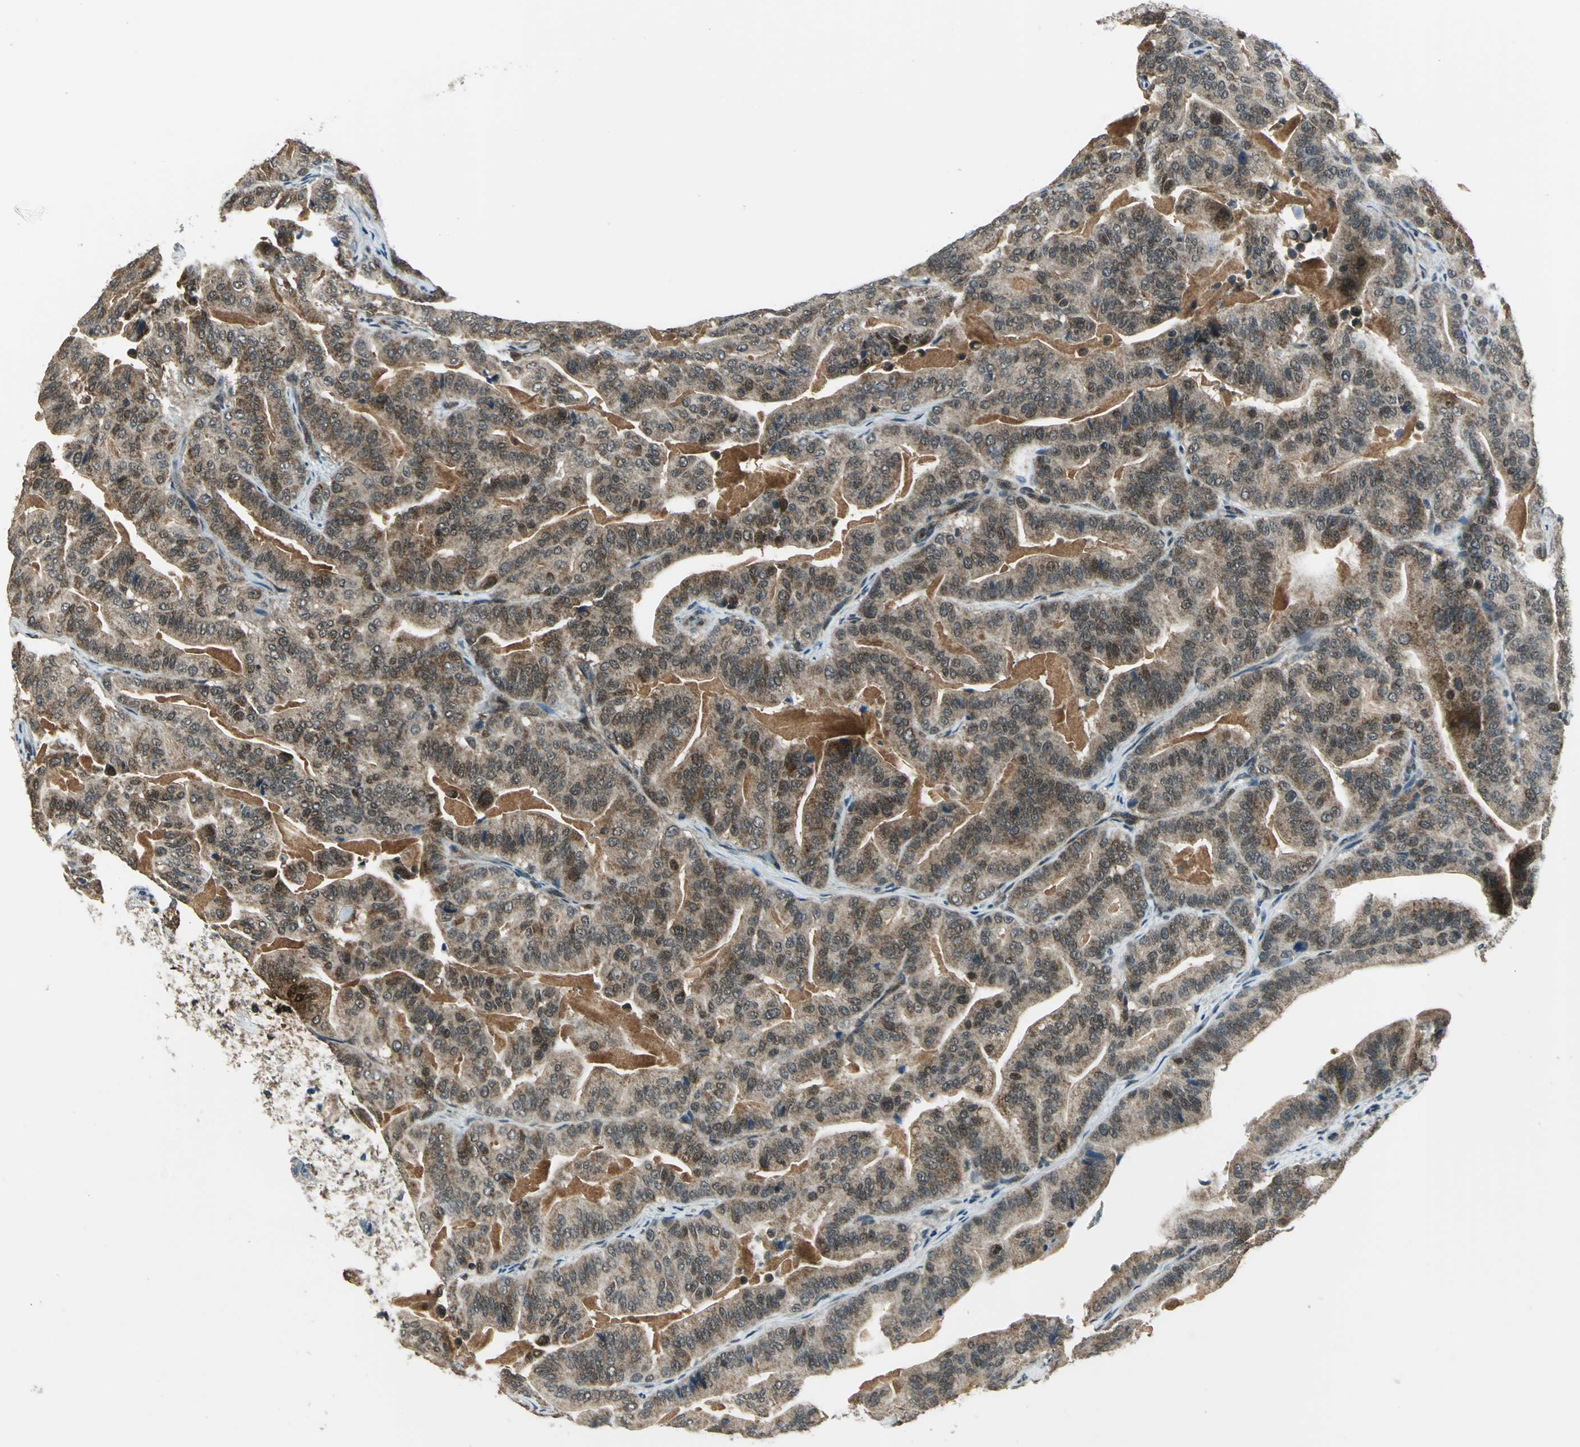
{"staining": {"intensity": "moderate", "quantity": ">75%", "location": "cytoplasmic/membranous,nuclear"}, "tissue": "pancreatic cancer", "cell_type": "Tumor cells", "image_type": "cancer", "snomed": [{"axis": "morphology", "description": "Adenocarcinoma, NOS"}, {"axis": "topography", "description": "Pancreas"}], "caption": "Immunohistochemical staining of pancreatic cancer exhibits medium levels of moderate cytoplasmic/membranous and nuclear protein expression in about >75% of tumor cells.", "gene": "NUDT2", "patient": {"sex": "male", "age": 63}}